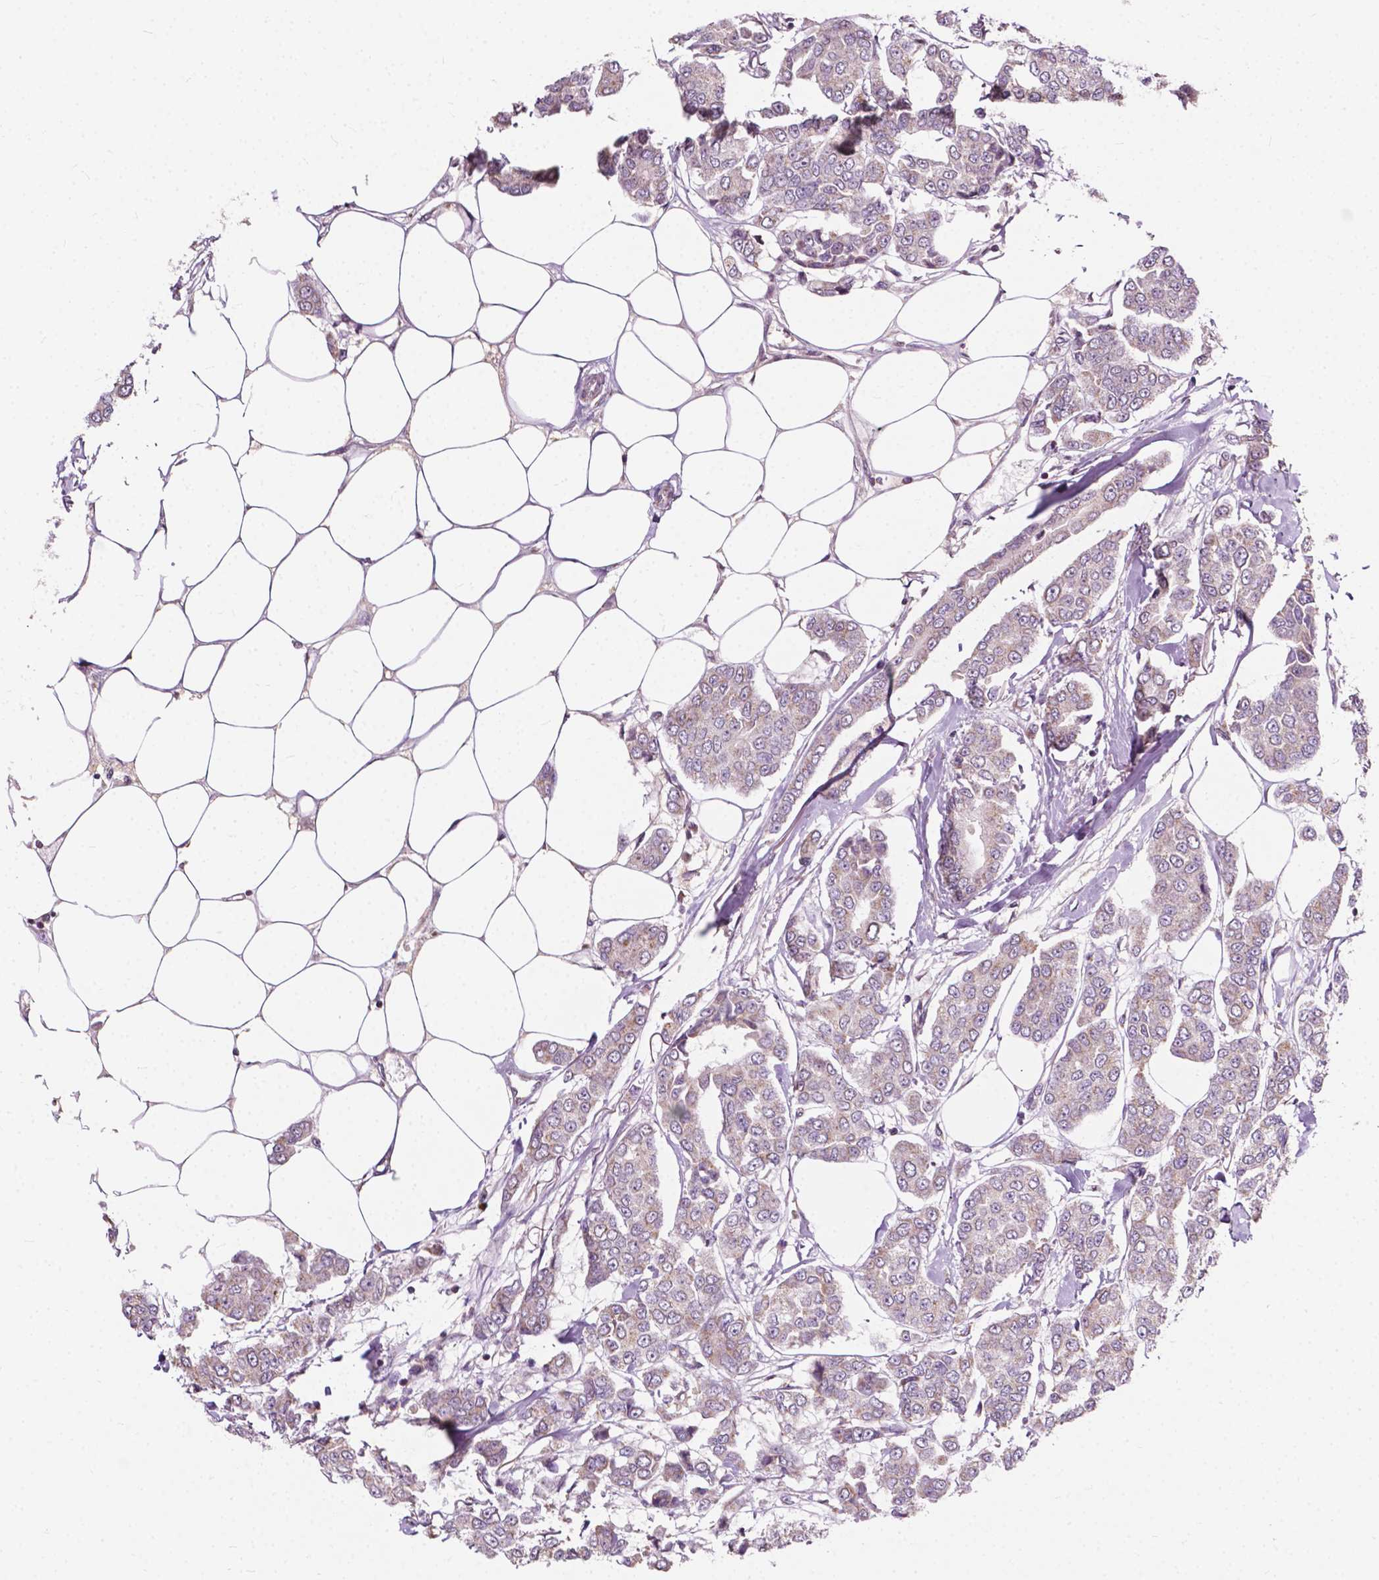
{"staining": {"intensity": "weak", "quantity": "<25%", "location": "cytoplasmic/membranous"}, "tissue": "breast cancer", "cell_type": "Tumor cells", "image_type": "cancer", "snomed": [{"axis": "morphology", "description": "Duct carcinoma"}, {"axis": "topography", "description": "Breast"}], "caption": "High power microscopy histopathology image of an IHC micrograph of breast cancer, revealing no significant positivity in tumor cells.", "gene": "NDUFA10", "patient": {"sex": "female", "age": 94}}